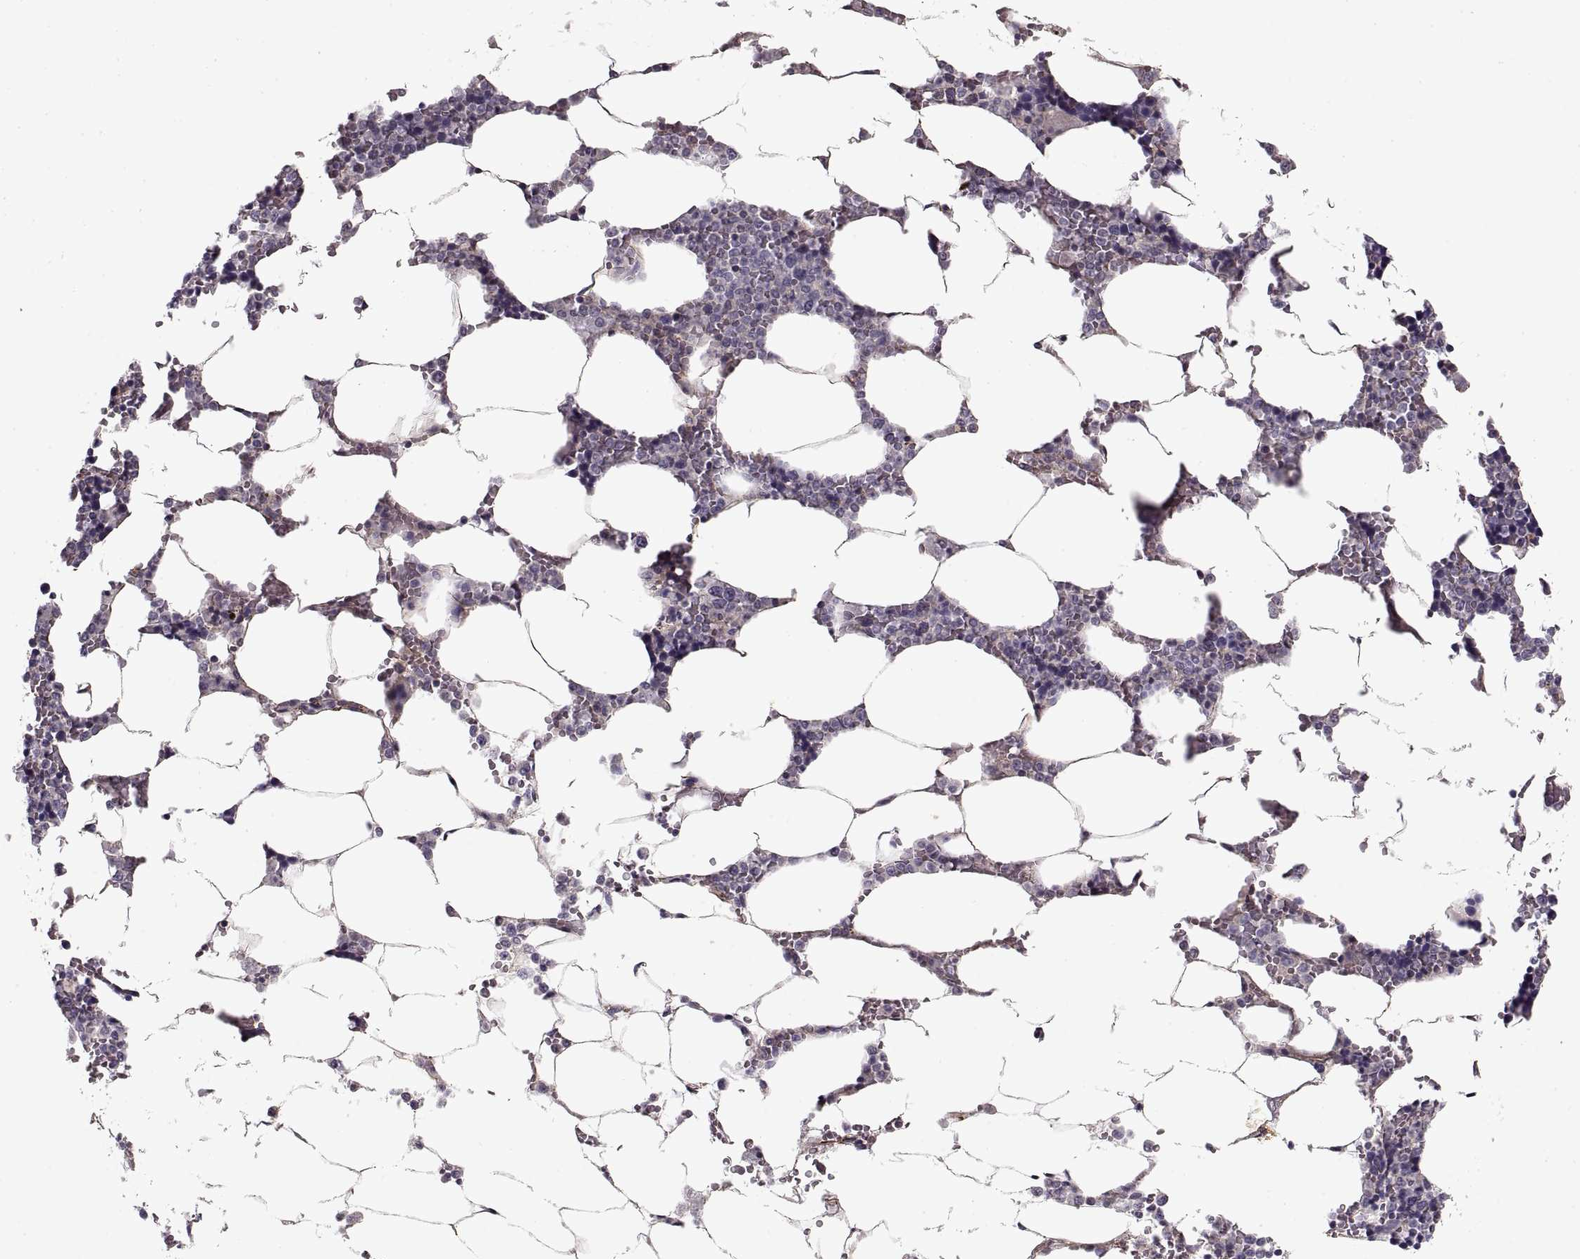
{"staining": {"intensity": "negative", "quantity": "none", "location": "none"}, "tissue": "bone marrow", "cell_type": "Hematopoietic cells", "image_type": "normal", "snomed": [{"axis": "morphology", "description": "Normal tissue, NOS"}, {"axis": "topography", "description": "Bone marrow"}], "caption": "Photomicrograph shows no significant protein expression in hematopoietic cells of normal bone marrow.", "gene": "ADAM11", "patient": {"sex": "male", "age": 63}}